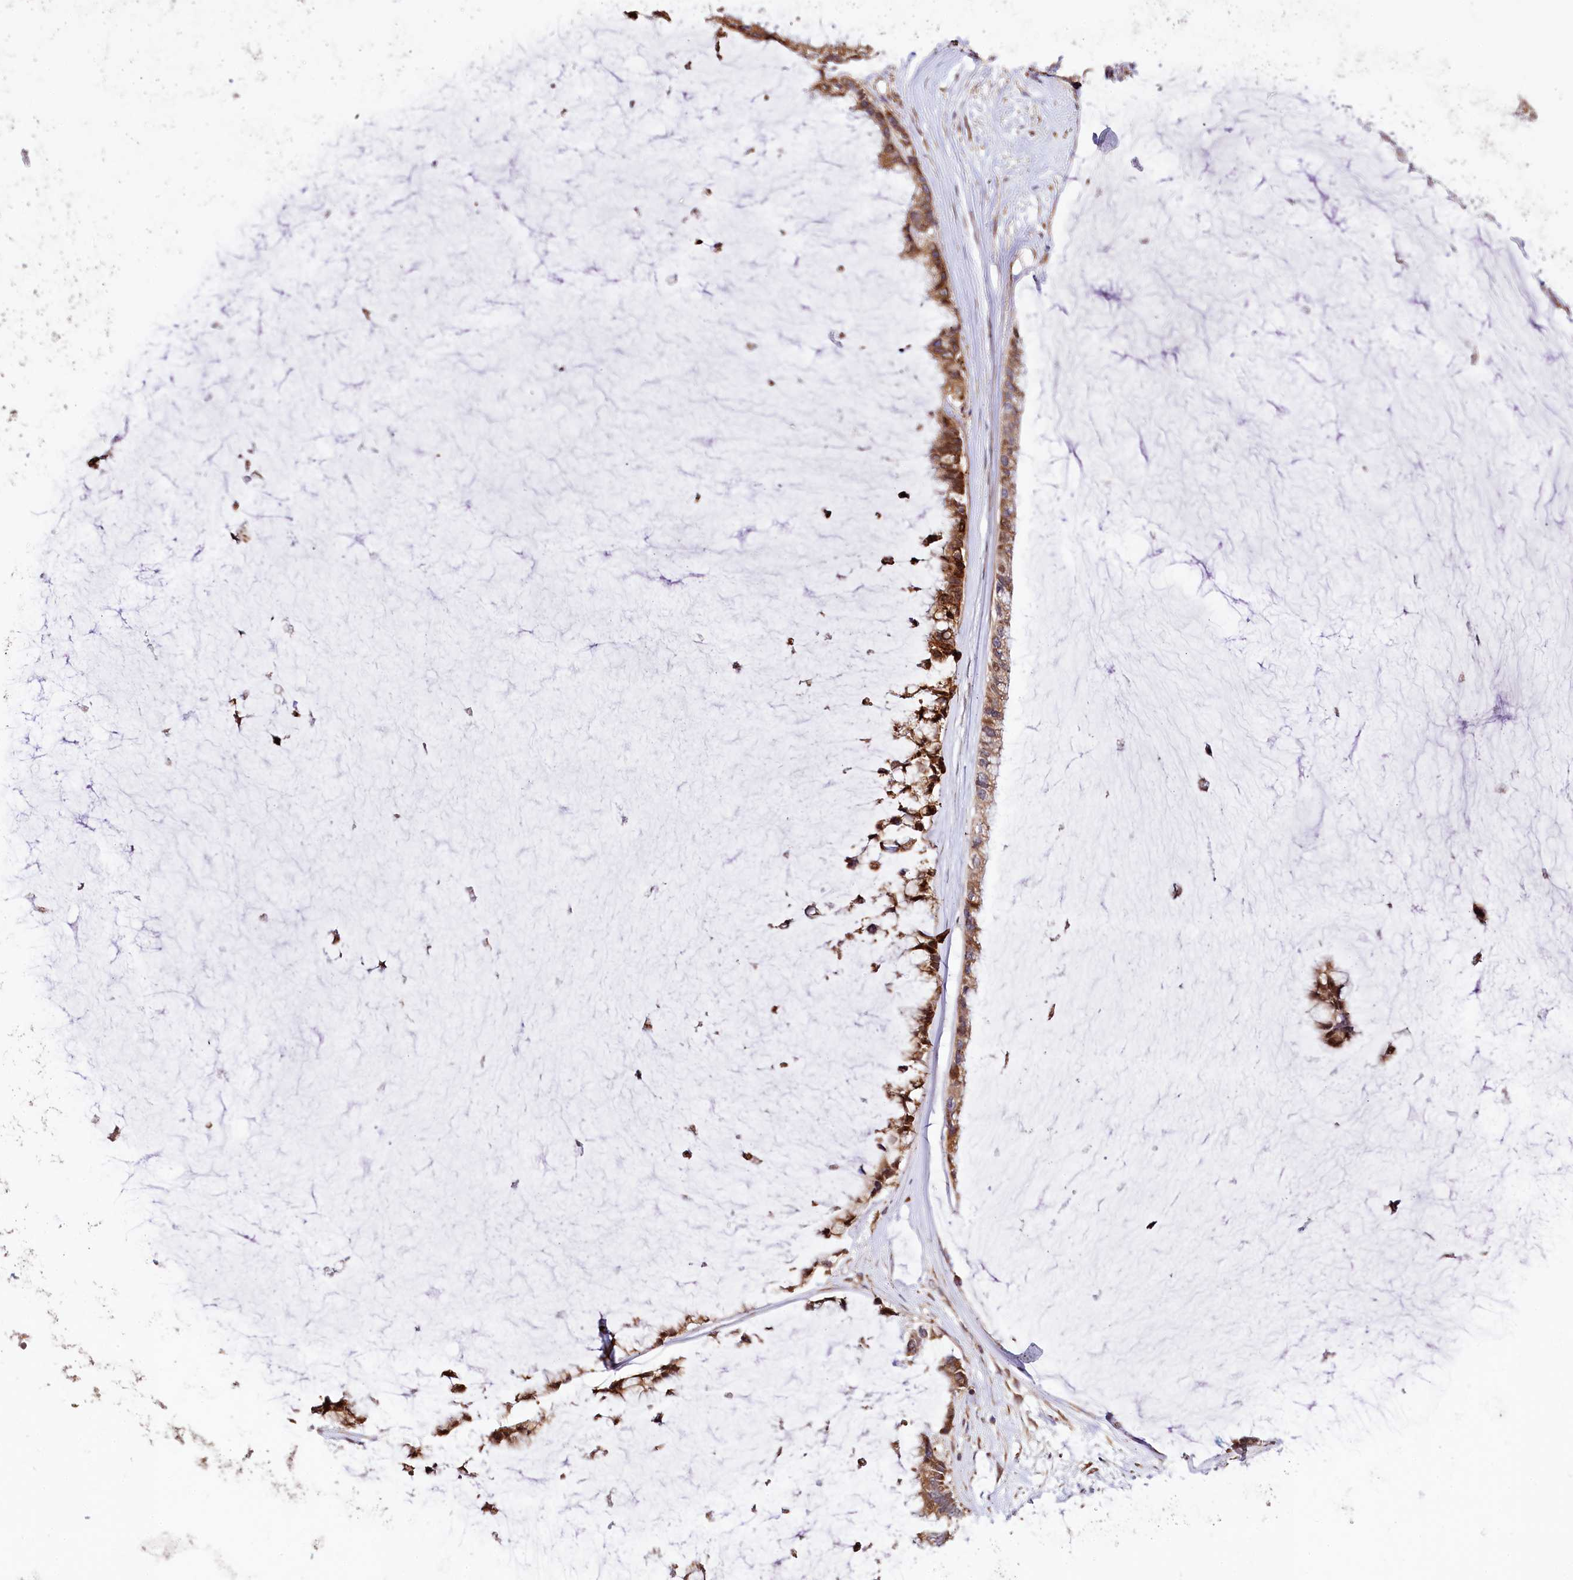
{"staining": {"intensity": "moderate", "quantity": ">75%", "location": "cytoplasmic/membranous"}, "tissue": "ovarian cancer", "cell_type": "Tumor cells", "image_type": "cancer", "snomed": [{"axis": "morphology", "description": "Cystadenocarcinoma, mucinous, NOS"}, {"axis": "topography", "description": "Ovary"}], "caption": "Tumor cells show medium levels of moderate cytoplasmic/membranous expression in approximately >75% of cells in human ovarian mucinous cystadenocarcinoma.", "gene": "CUTC", "patient": {"sex": "female", "age": 39}}